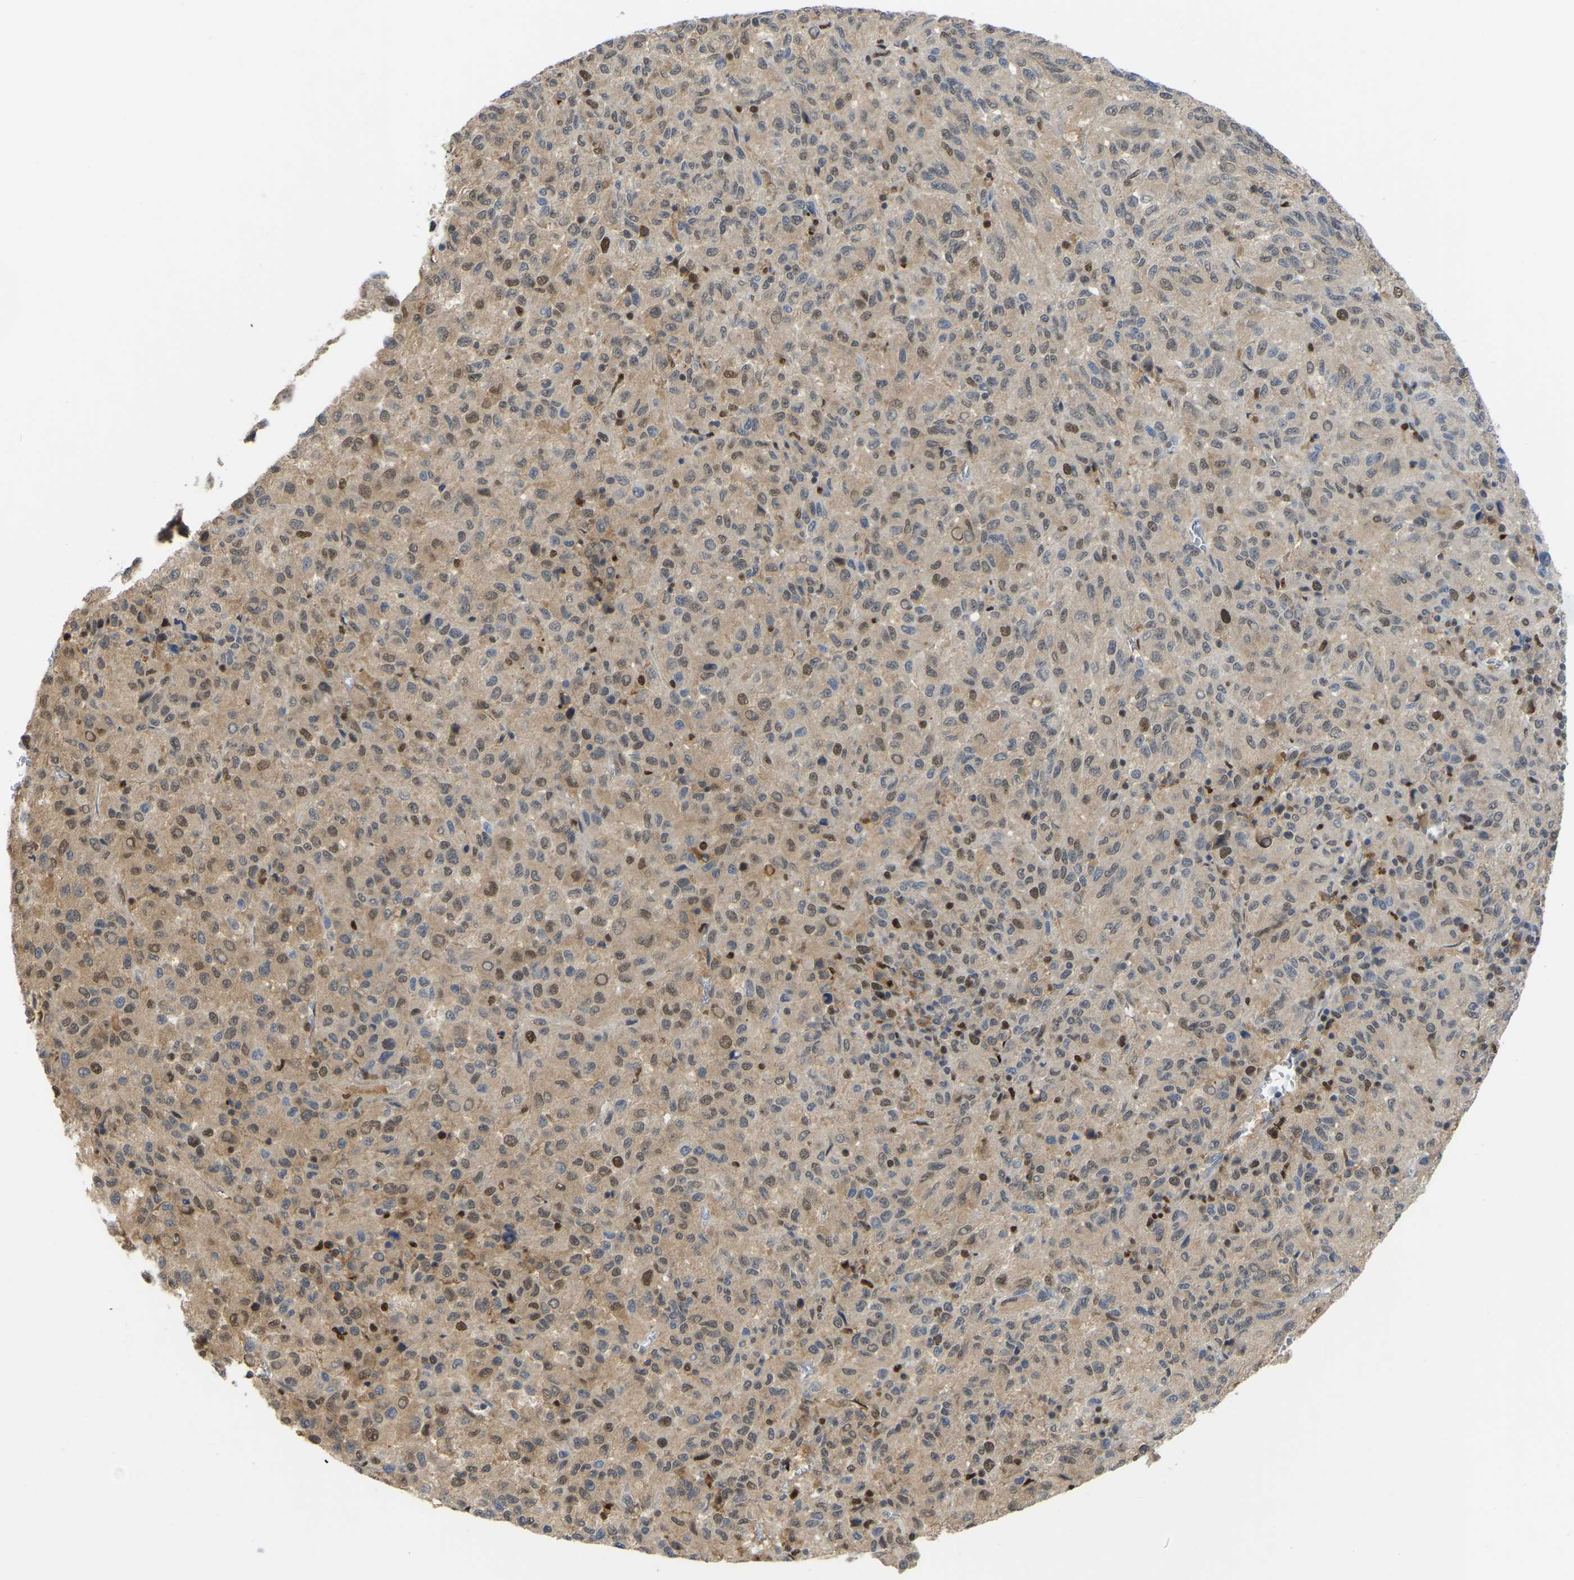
{"staining": {"intensity": "moderate", "quantity": "25%-75%", "location": "cytoplasmic/membranous"}, "tissue": "melanoma", "cell_type": "Tumor cells", "image_type": "cancer", "snomed": [{"axis": "morphology", "description": "Malignant melanoma, Metastatic site"}, {"axis": "topography", "description": "Lung"}], "caption": "Melanoma stained with IHC displays moderate cytoplasmic/membranous staining in approximately 25%-75% of tumor cells.", "gene": "KLRG2", "patient": {"sex": "male", "age": 64}}